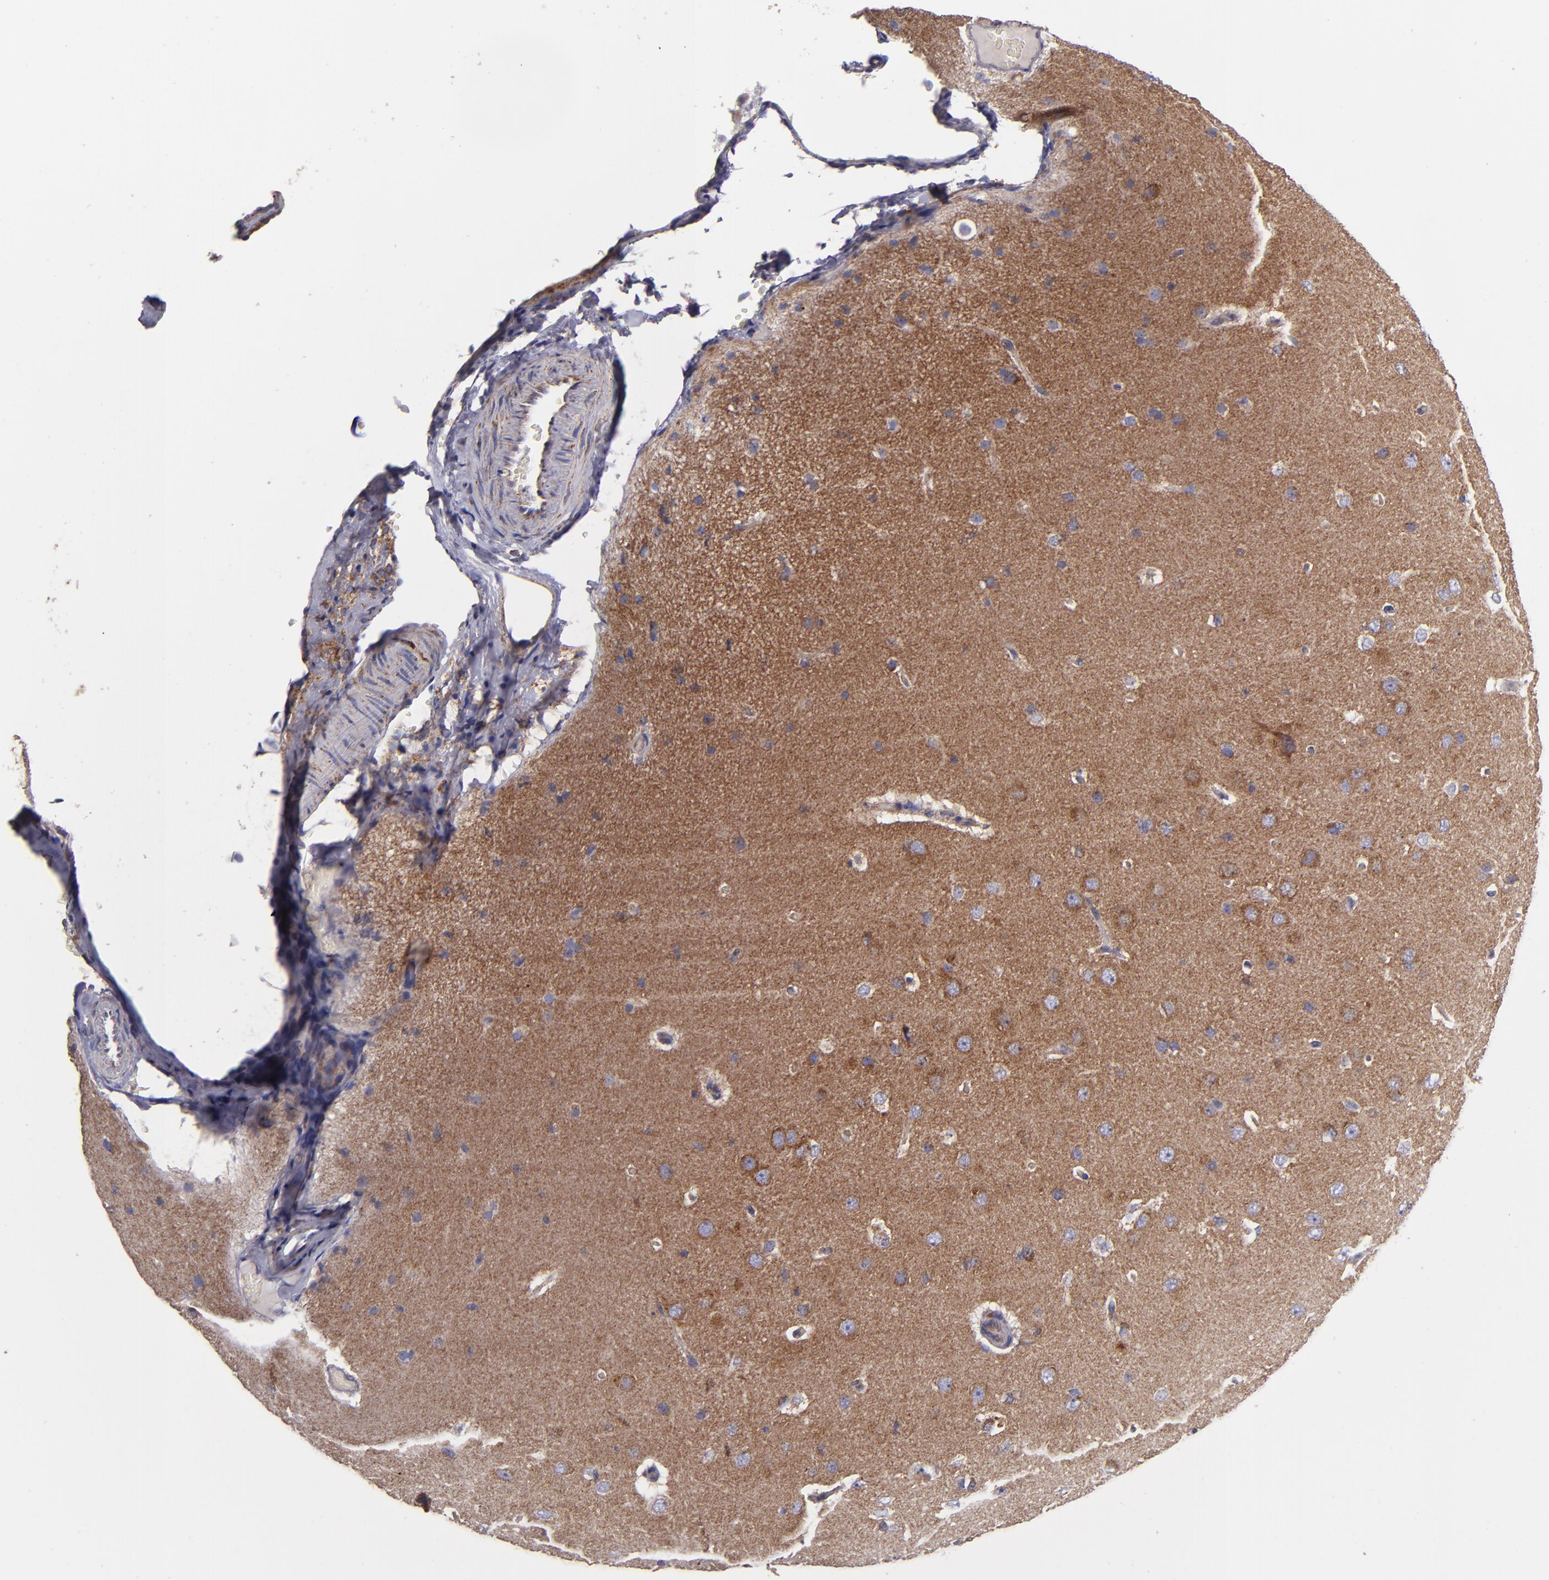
{"staining": {"intensity": "weak", "quantity": "25%-75%", "location": "cytoplasmic/membranous"}, "tissue": "cerebral cortex", "cell_type": "Endothelial cells", "image_type": "normal", "snomed": [{"axis": "morphology", "description": "Normal tissue, NOS"}, {"axis": "topography", "description": "Cerebral cortex"}], "caption": "Benign cerebral cortex demonstrates weak cytoplasmic/membranous expression in approximately 25%-75% of endothelial cells, visualized by immunohistochemistry. Nuclei are stained in blue.", "gene": "CLTA", "patient": {"sex": "female", "age": 45}}